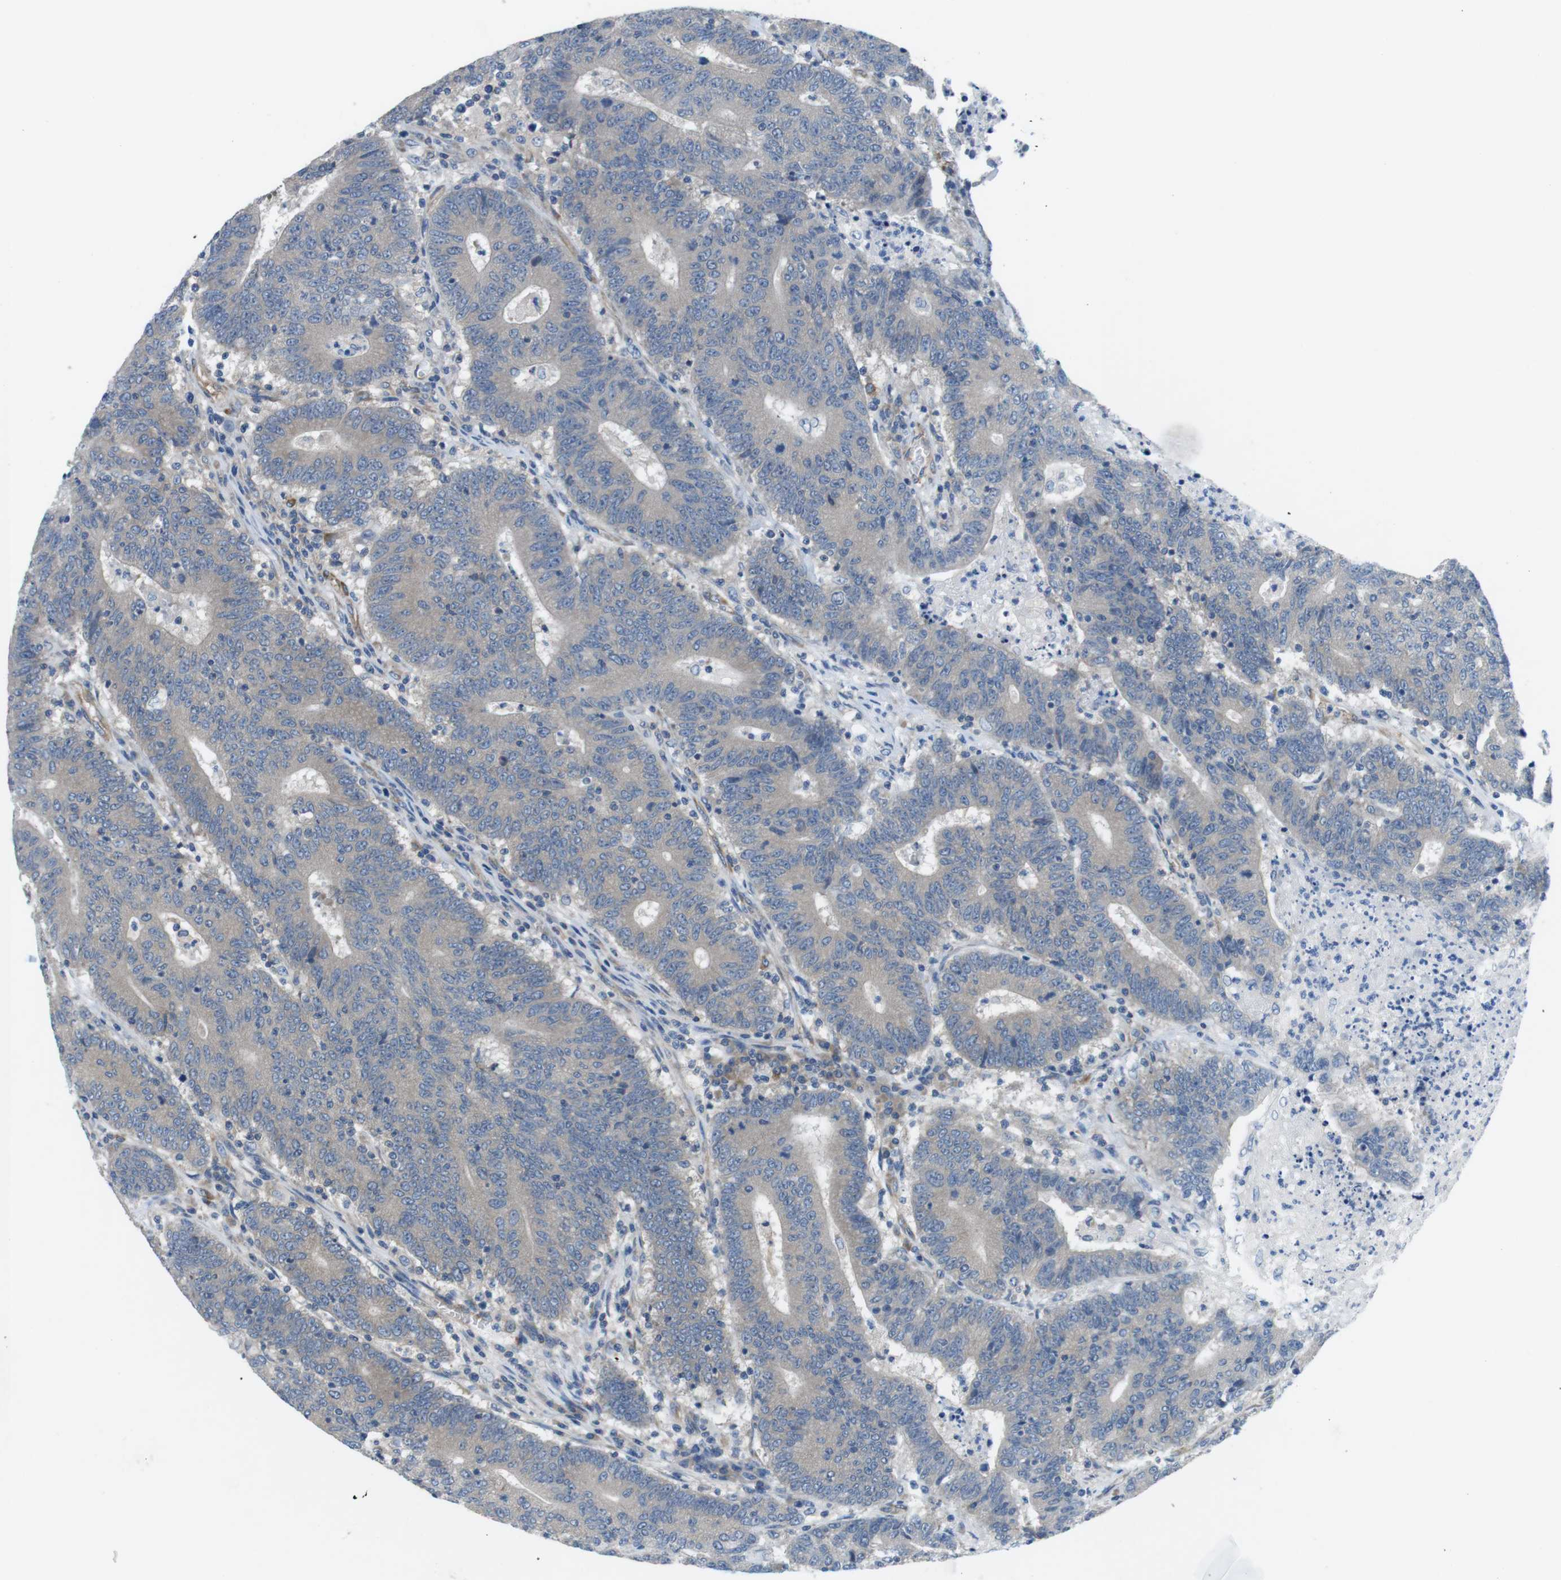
{"staining": {"intensity": "negative", "quantity": "none", "location": "none"}, "tissue": "colorectal cancer", "cell_type": "Tumor cells", "image_type": "cancer", "snomed": [{"axis": "morphology", "description": "Normal tissue, NOS"}, {"axis": "morphology", "description": "Adenocarcinoma, NOS"}, {"axis": "topography", "description": "Colon"}], "caption": "An image of colorectal cancer stained for a protein displays no brown staining in tumor cells.", "gene": "DCLK1", "patient": {"sex": "female", "age": 75}}